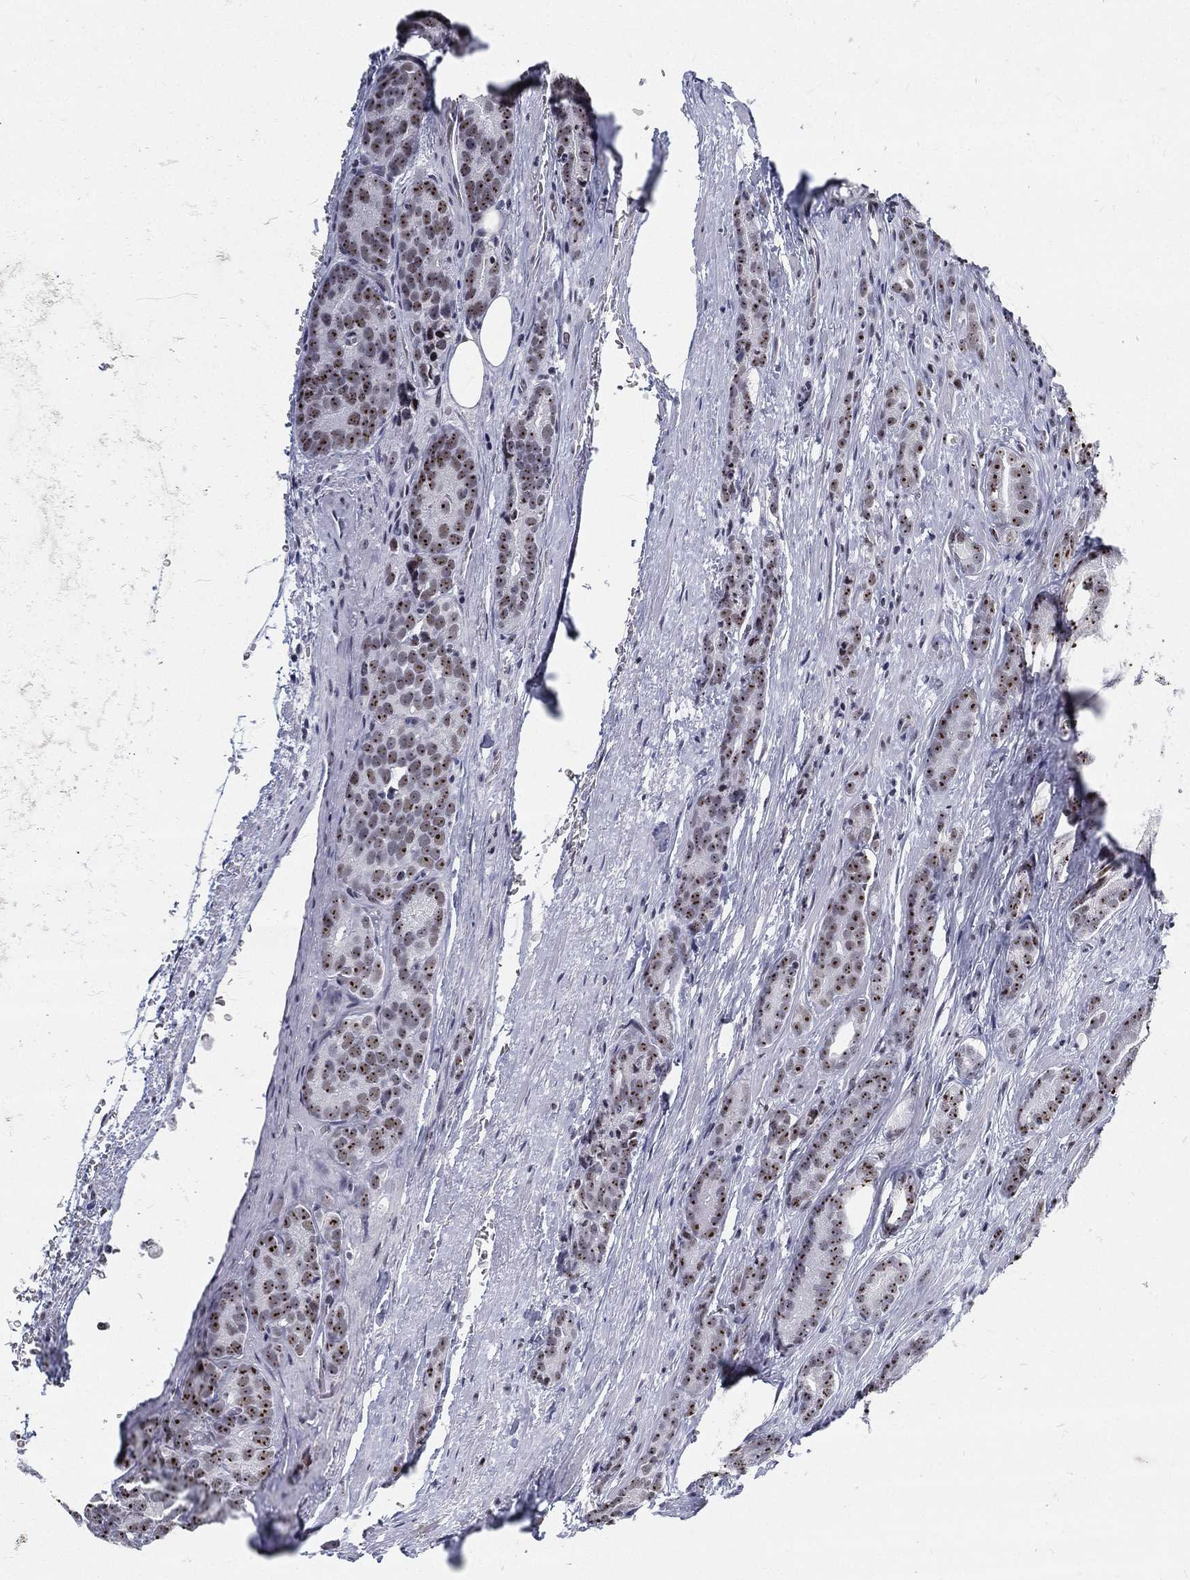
{"staining": {"intensity": "moderate", "quantity": ">75%", "location": "nuclear"}, "tissue": "prostate cancer", "cell_type": "Tumor cells", "image_type": "cancer", "snomed": [{"axis": "morphology", "description": "Adenocarcinoma, NOS"}, {"axis": "topography", "description": "Prostate"}], "caption": "Protein expression analysis of human prostate cancer reveals moderate nuclear positivity in approximately >75% of tumor cells.", "gene": "MAPK8IP1", "patient": {"sex": "male", "age": 71}}